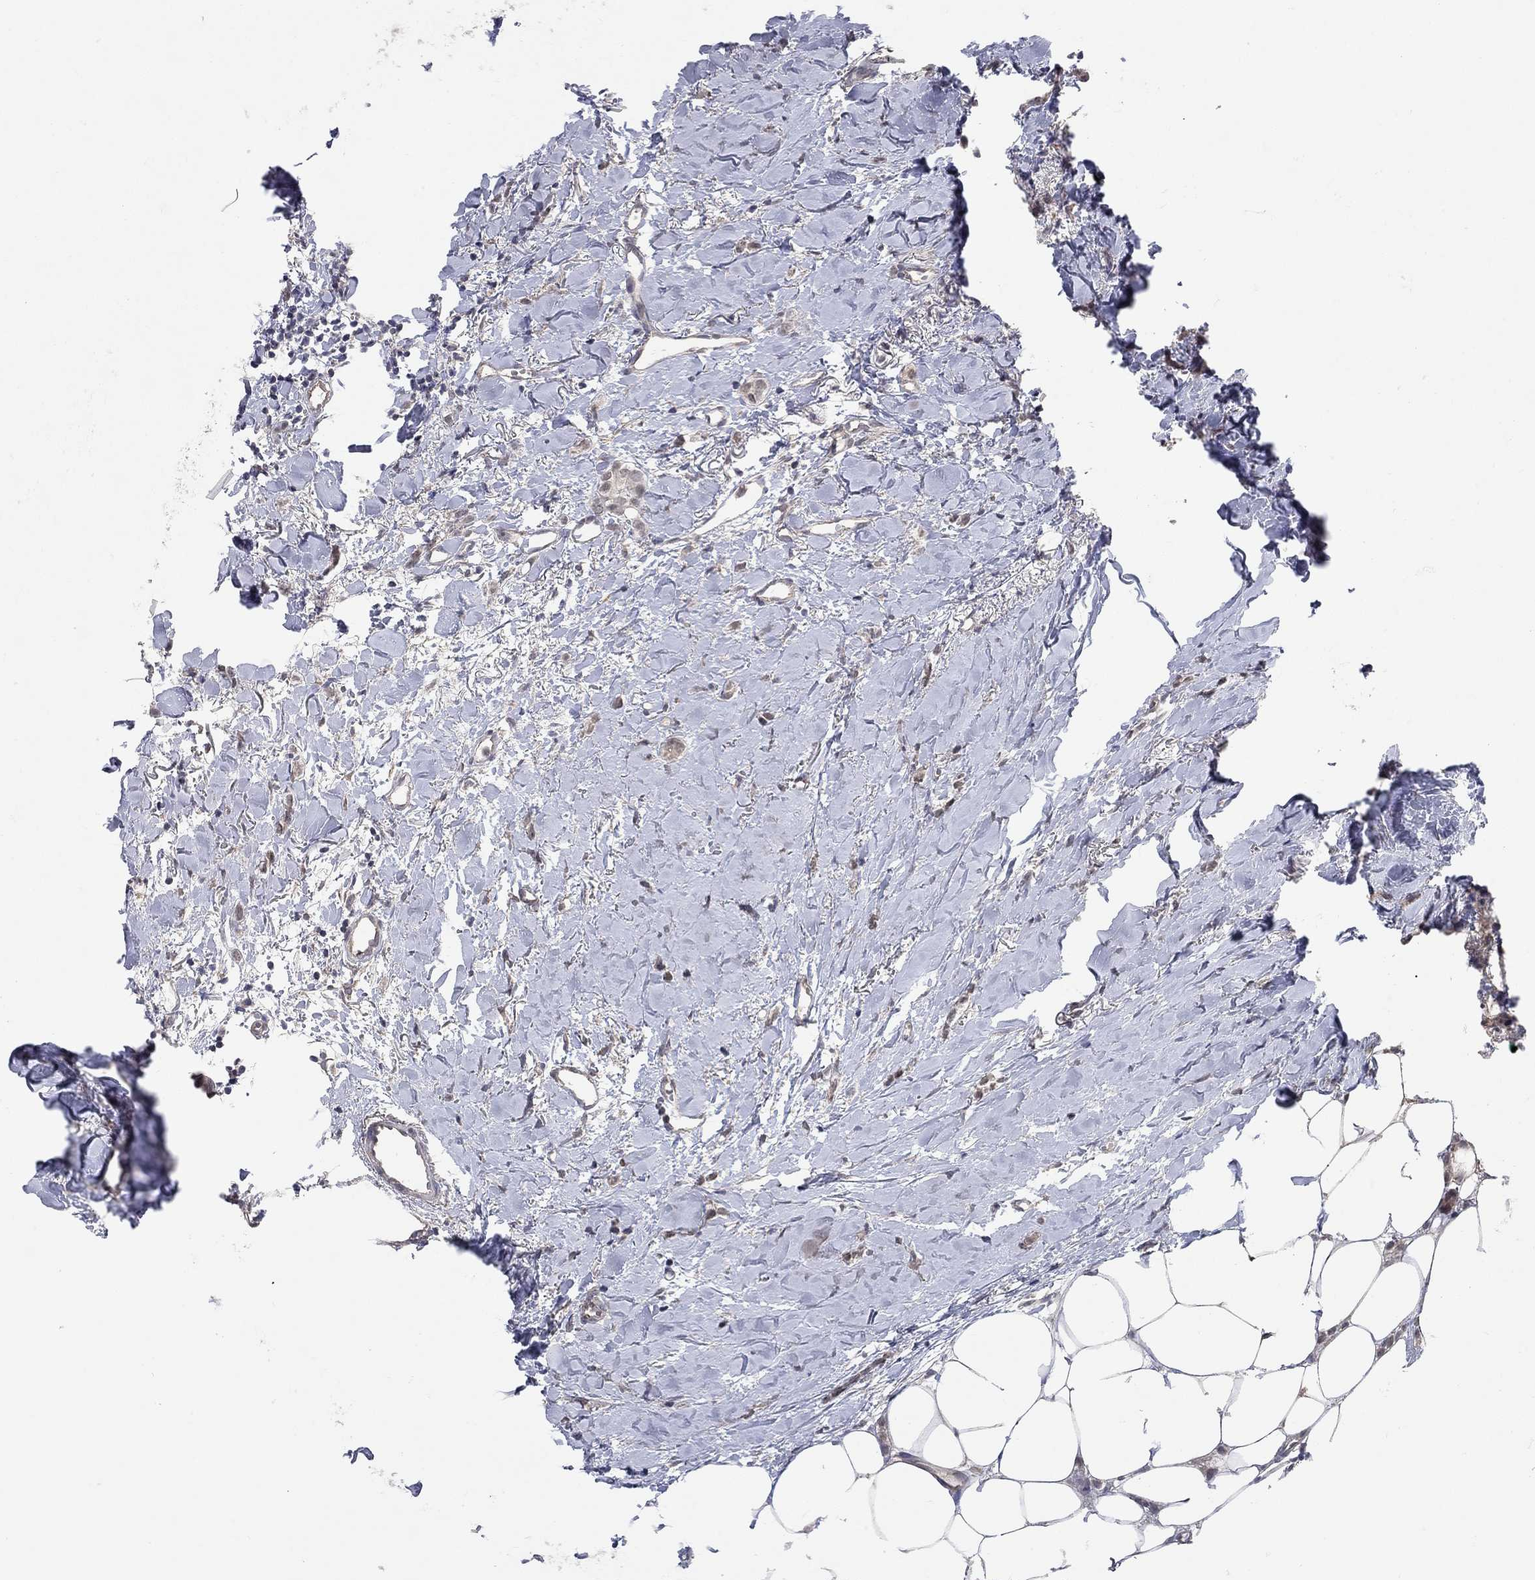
{"staining": {"intensity": "negative", "quantity": "none", "location": "none"}, "tissue": "breast cancer", "cell_type": "Tumor cells", "image_type": "cancer", "snomed": [{"axis": "morphology", "description": "Duct carcinoma"}, {"axis": "topography", "description": "Breast"}], "caption": "IHC histopathology image of neoplastic tissue: breast infiltrating ductal carcinoma stained with DAB (3,3'-diaminobenzidine) reveals no significant protein positivity in tumor cells. (DAB immunohistochemistry visualized using brightfield microscopy, high magnification).", "gene": "WASF3", "patient": {"sex": "female", "age": 85}}